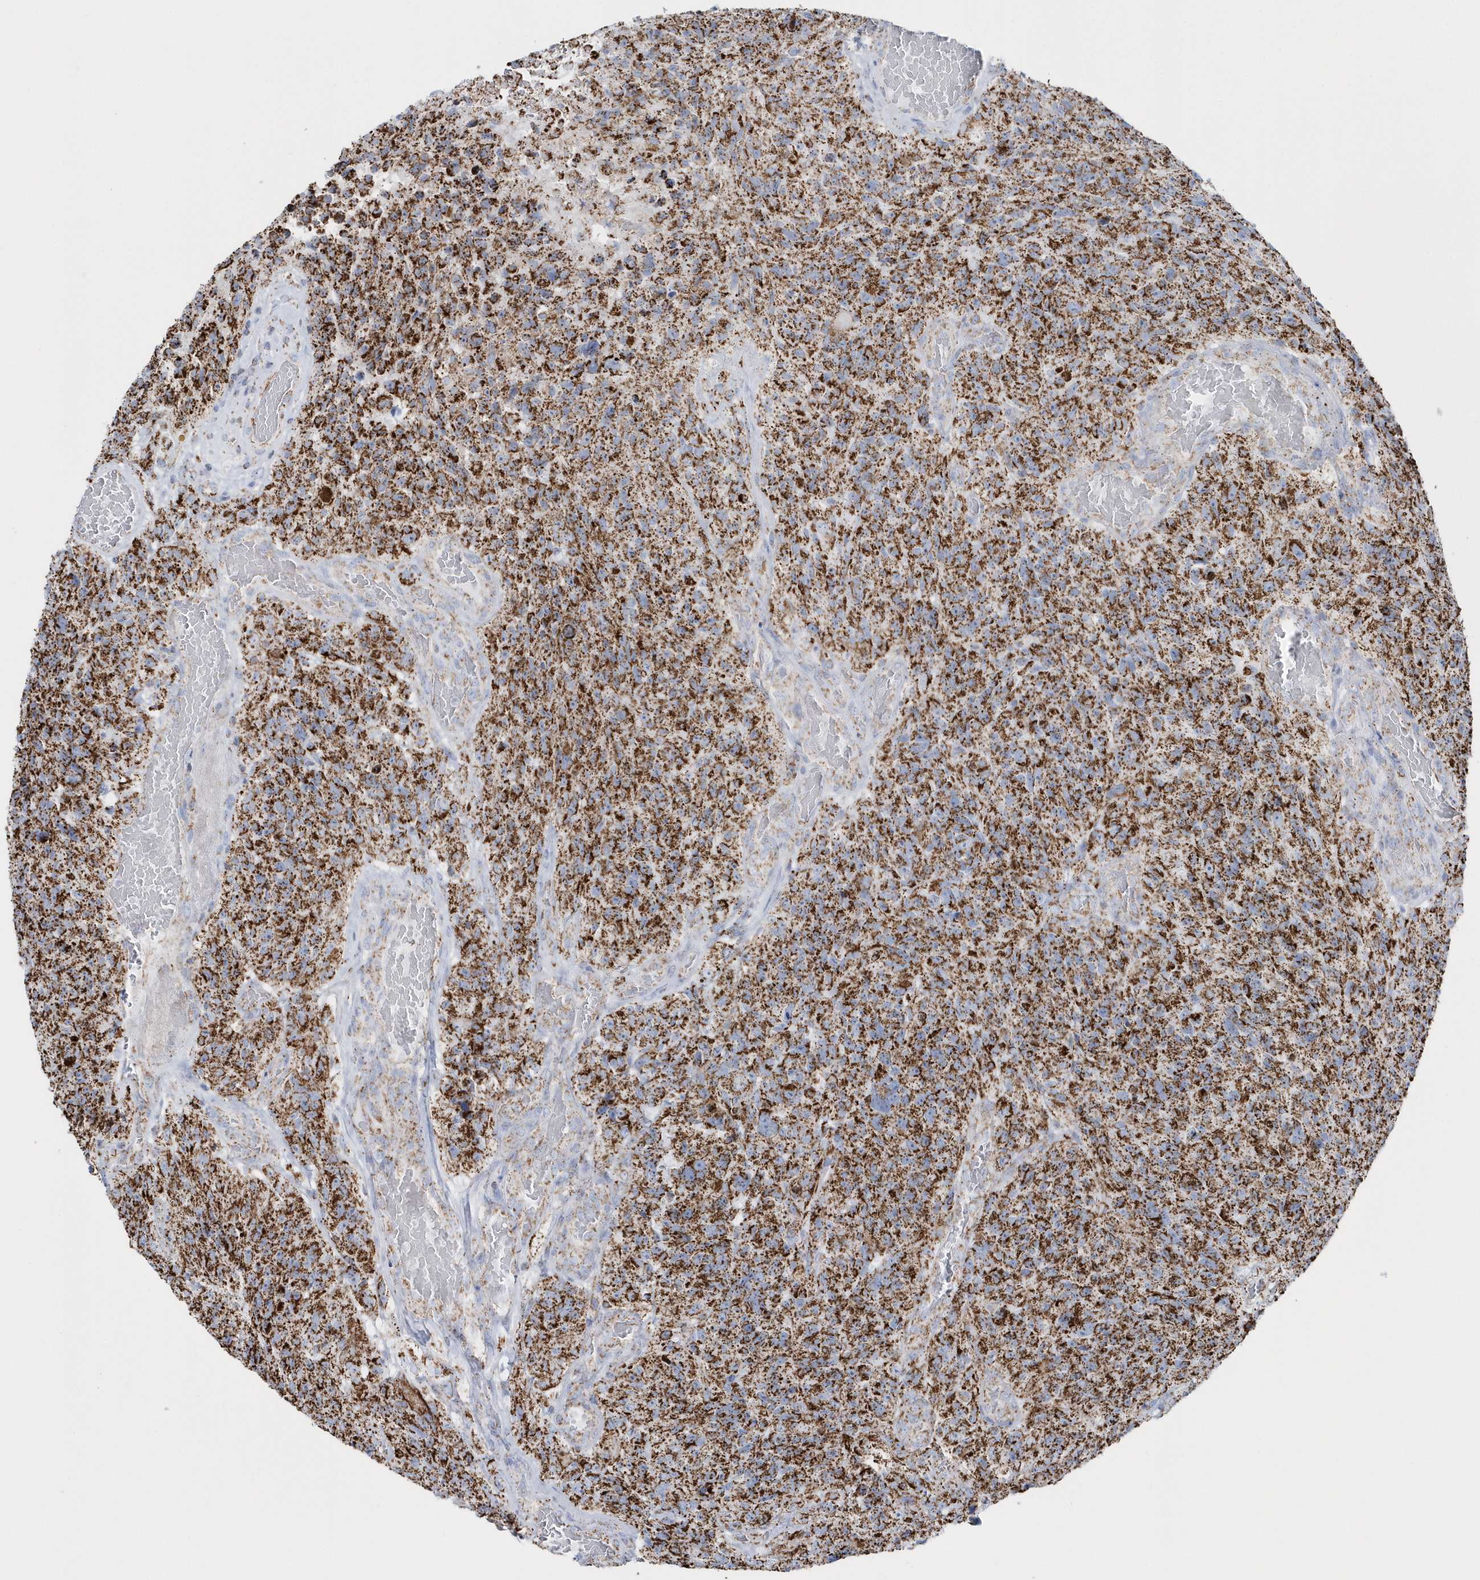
{"staining": {"intensity": "moderate", "quantity": ">75%", "location": "cytoplasmic/membranous"}, "tissue": "glioma", "cell_type": "Tumor cells", "image_type": "cancer", "snomed": [{"axis": "morphology", "description": "Glioma, malignant, High grade"}, {"axis": "topography", "description": "Brain"}], "caption": "Protein staining of high-grade glioma (malignant) tissue shows moderate cytoplasmic/membranous expression in approximately >75% of tumor cells. (DAB (3,3'-diaminobenzidine) = brown stain, brightfield microscopy at high magnification).", "gene": "TMCO6", "patient": {"sex": "male", "age": 69}}